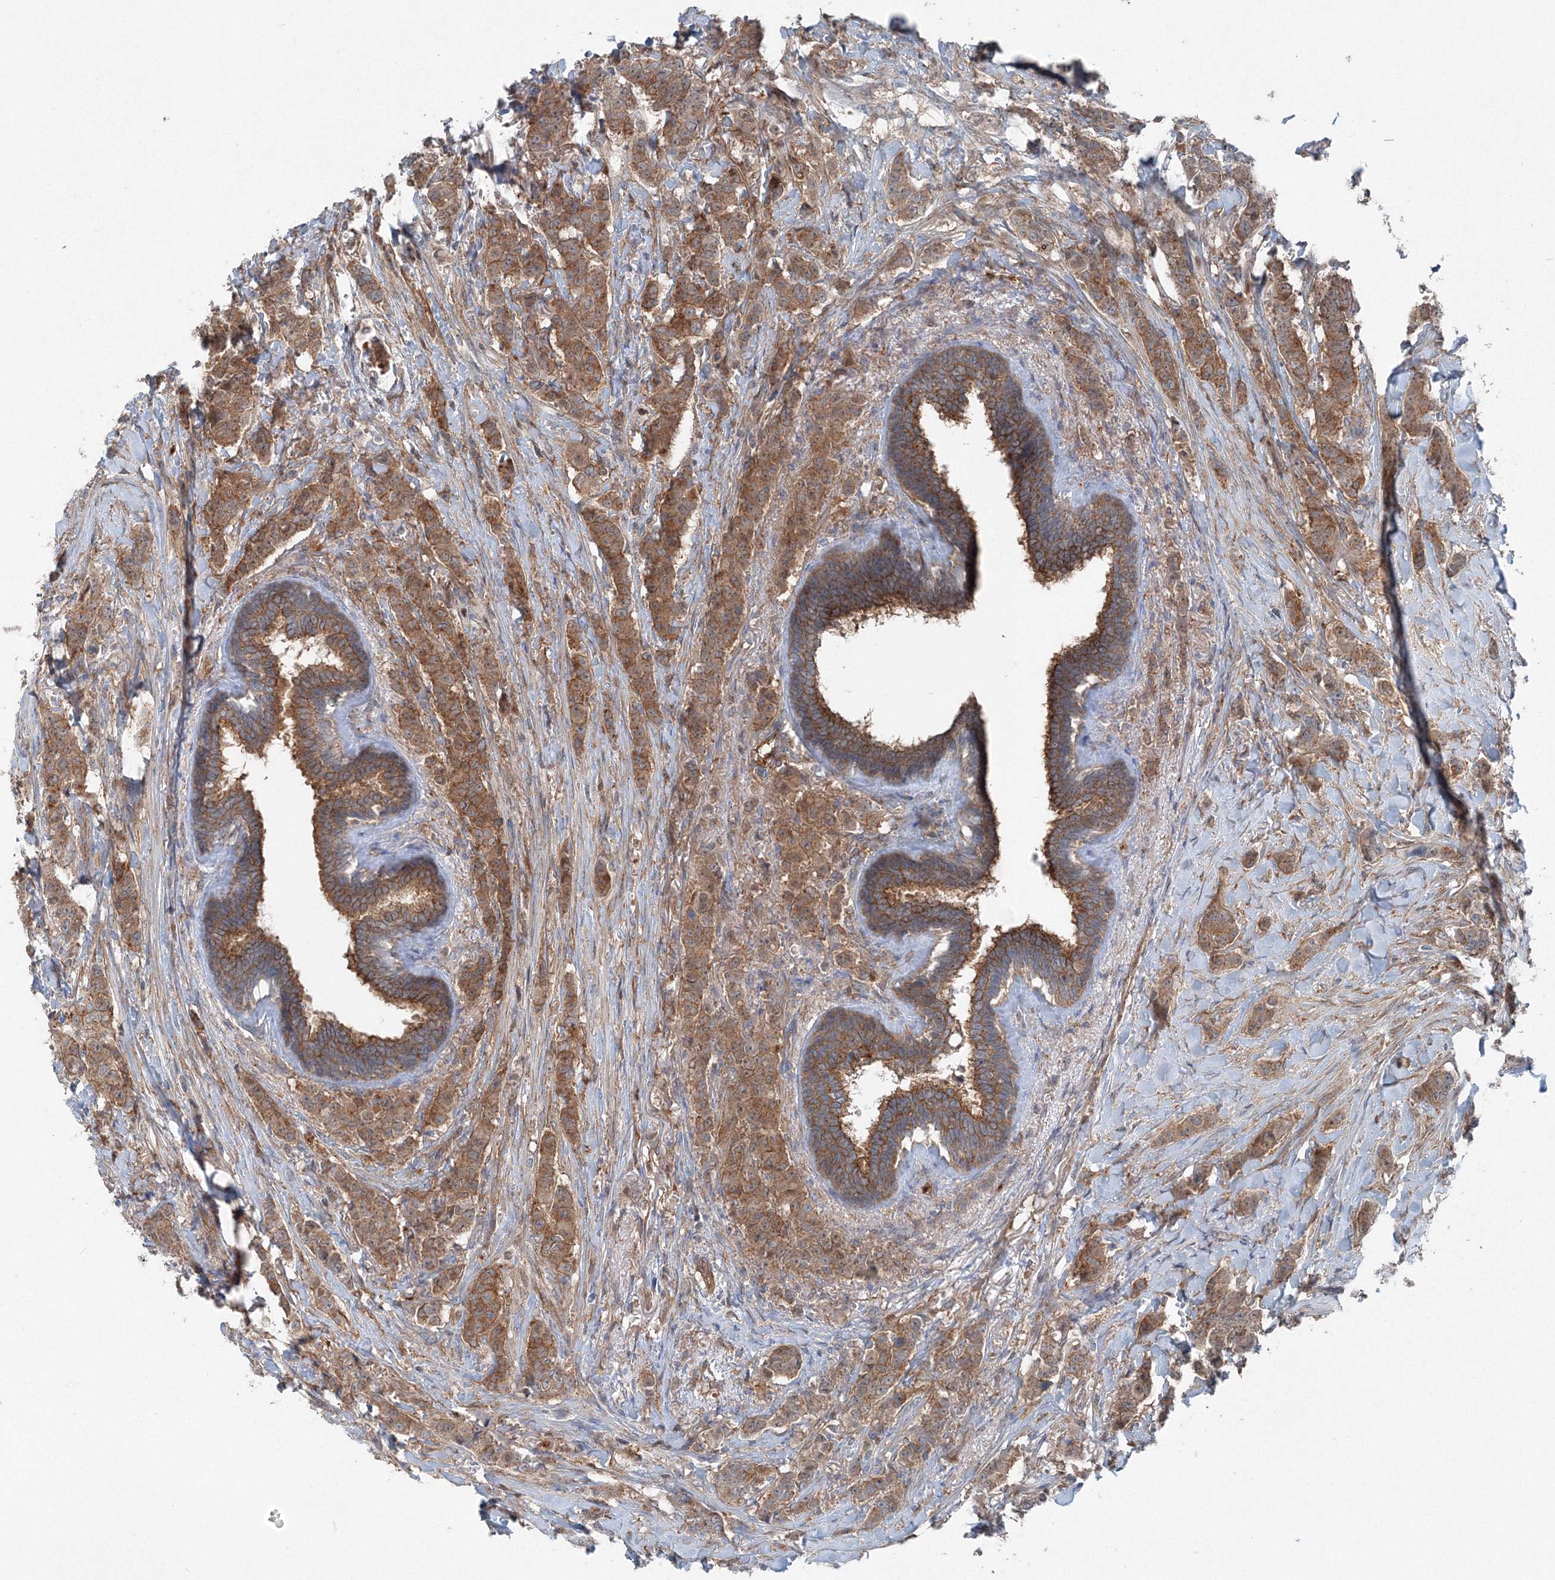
{"staining": {"intensity": "moderate", "quantity": ">75%", "location": "cytoplasmic/membranous"}, "tissue": "breast cancer", "cell_type": "Tumor cells", "image_type": "cancer", "snomed": [{"axis": "morphology", "description": "Duct carcinoma"}, {"axis": "topography", "description": "Breast"}], "caption": "The micrograph demonstrates immunohistochemical staining of breast invasive ductal carcinoma. There is moderate cytoplasmic/membranous expression is identified in approximately >75% of tumor cells.", "gene": "TPRKB", "patient": {"sex": "female", "age": 40}}